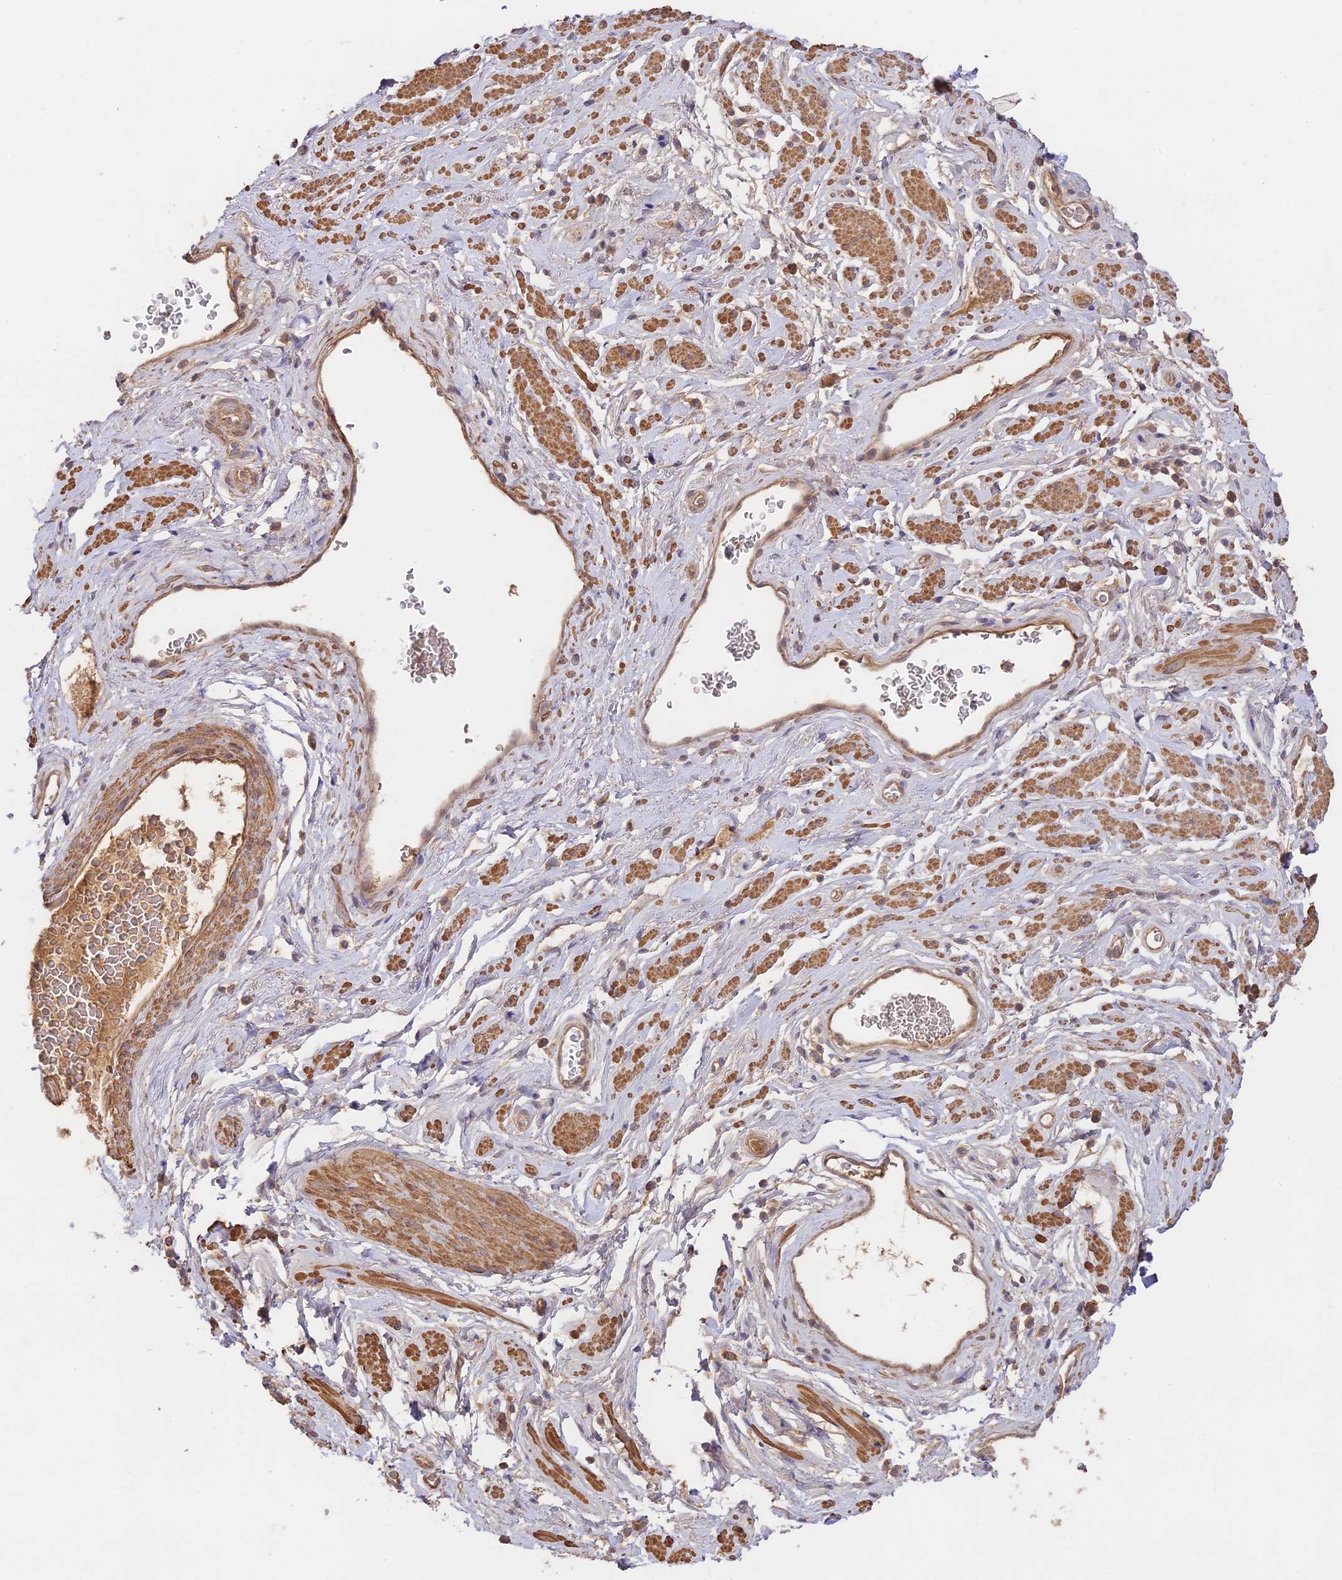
{"staining": {"intensity": "weak", "quantity": ">75%", "location": "cytoplasmic/membranous"}, "tissue": "adipose tissue", "cell_type": "Adipocytes", "image_type": "normal", "snomed": [{"axis": "morphology", "description": "Normal tissue, NOS"}, {"axis": "morphology", "description": "Adenocarcinoma, NOS"}, {"axis": "topography", "description": "Rectum"}, {"axis": "topography", "description": "Vagina"}, {"axis": "topography", "description": "Peripheral nerve tissue"}], "caption": "A high-resolution photomicrograph shows immunohistochemistry (IHC) staining of benign adipose tissue, which displays weak cytoplasmic/membranous staining in about >75% of adipocytes.", "gene": "CLCF1", "patient": {"sex": "female", "age": 71}}